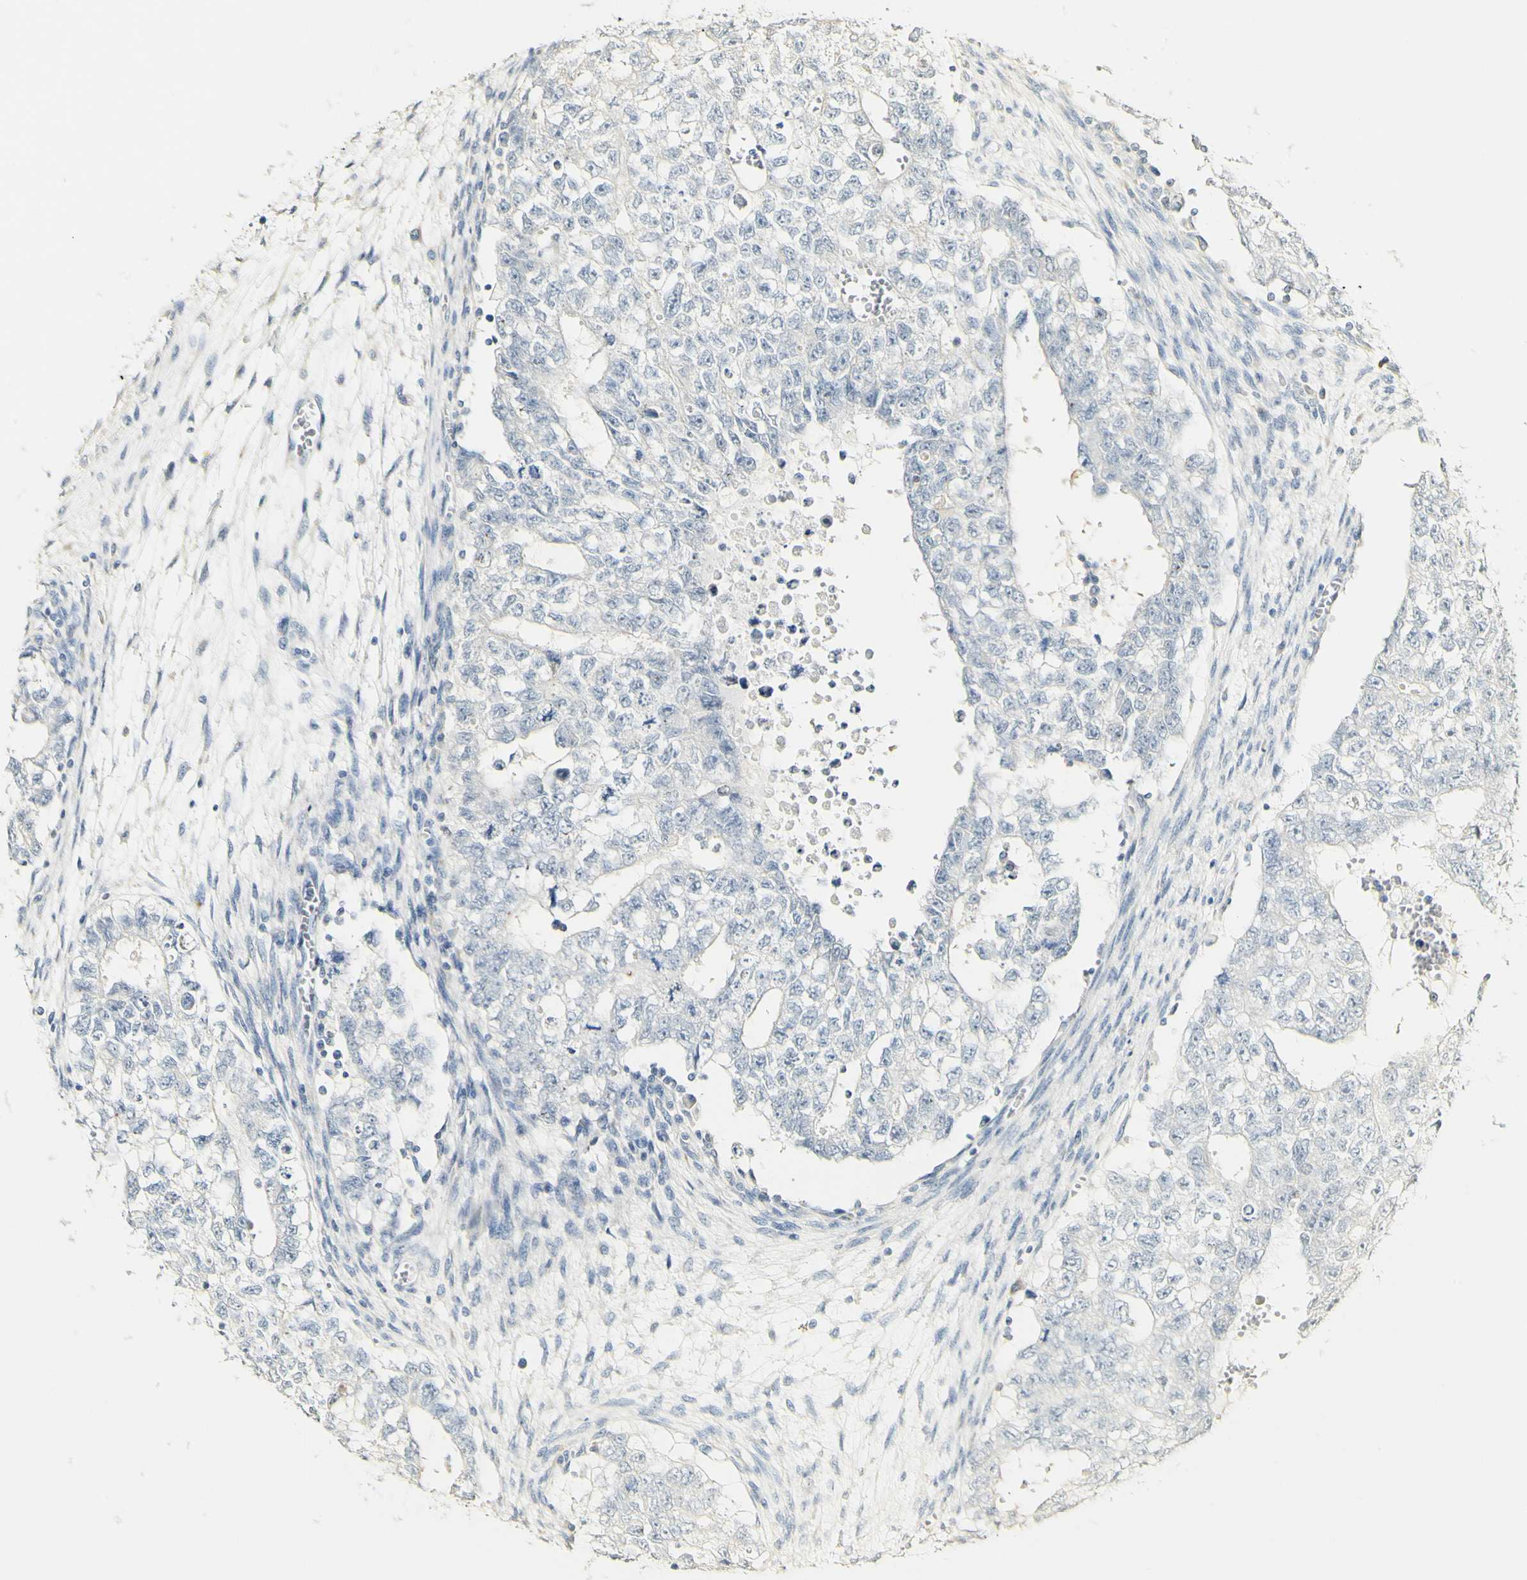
{"staining": {"intensity": "negative", "quantity": "none", "location": "none"}, "tissue": "testis cancer", "cell_type": "Tumor cells", "image_type": "cancer", "snomed": [{"axis": "morphology", "description": "Seminoma, NOS"}, {"axis": "morphology", "description": "Carcinoma, Embryonal, NOS"}, {"axis": "topography", "description": "Testis"}], "caption": "Tumor cells are negative for protein expression in human testis cancer (embryonal carcinoma).", "gene": "FMO3", "patient": {"sex": "male", "age": 38}}